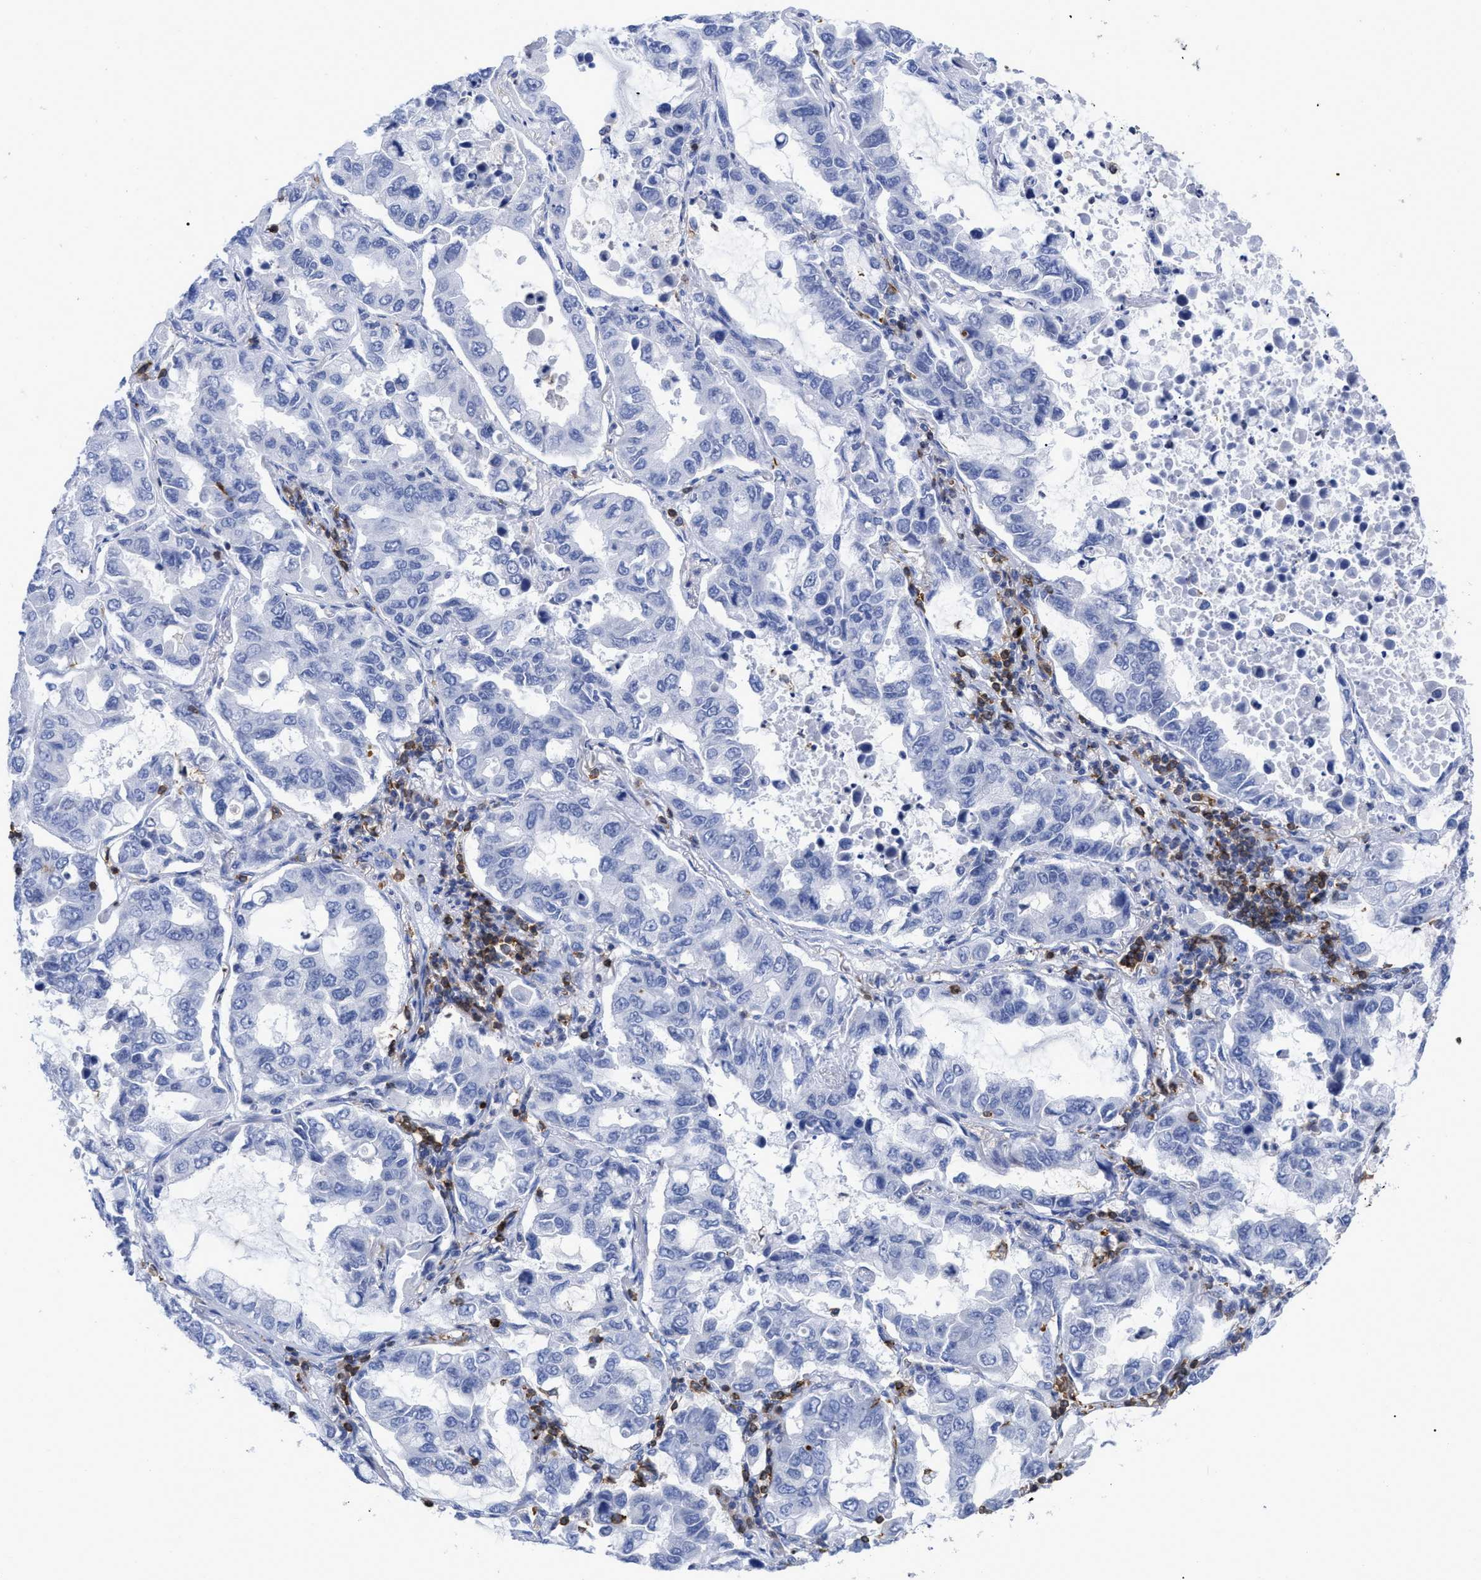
{"staining": {"intensity": "negative", "quantity": "none", "location": "none"}, "tissue": "lung cancer", "cell_type": "Tumor cells", "image_type": "cancer", "snomed": [{"axis": "morphology", "description": "Adenocarcinoma, NOS"}, {"axis": "topography", "description": "Lung"}], "caption": "This histopathology image is of lung adenocarcinoma stained with immunohistochemistry (IHC) to label a protein in brown with the nuclei are counter-stained blue. There is no expression in tumor cells.", "gene": "HCLS1", "patient": {"sex": "male", "age": 64}}